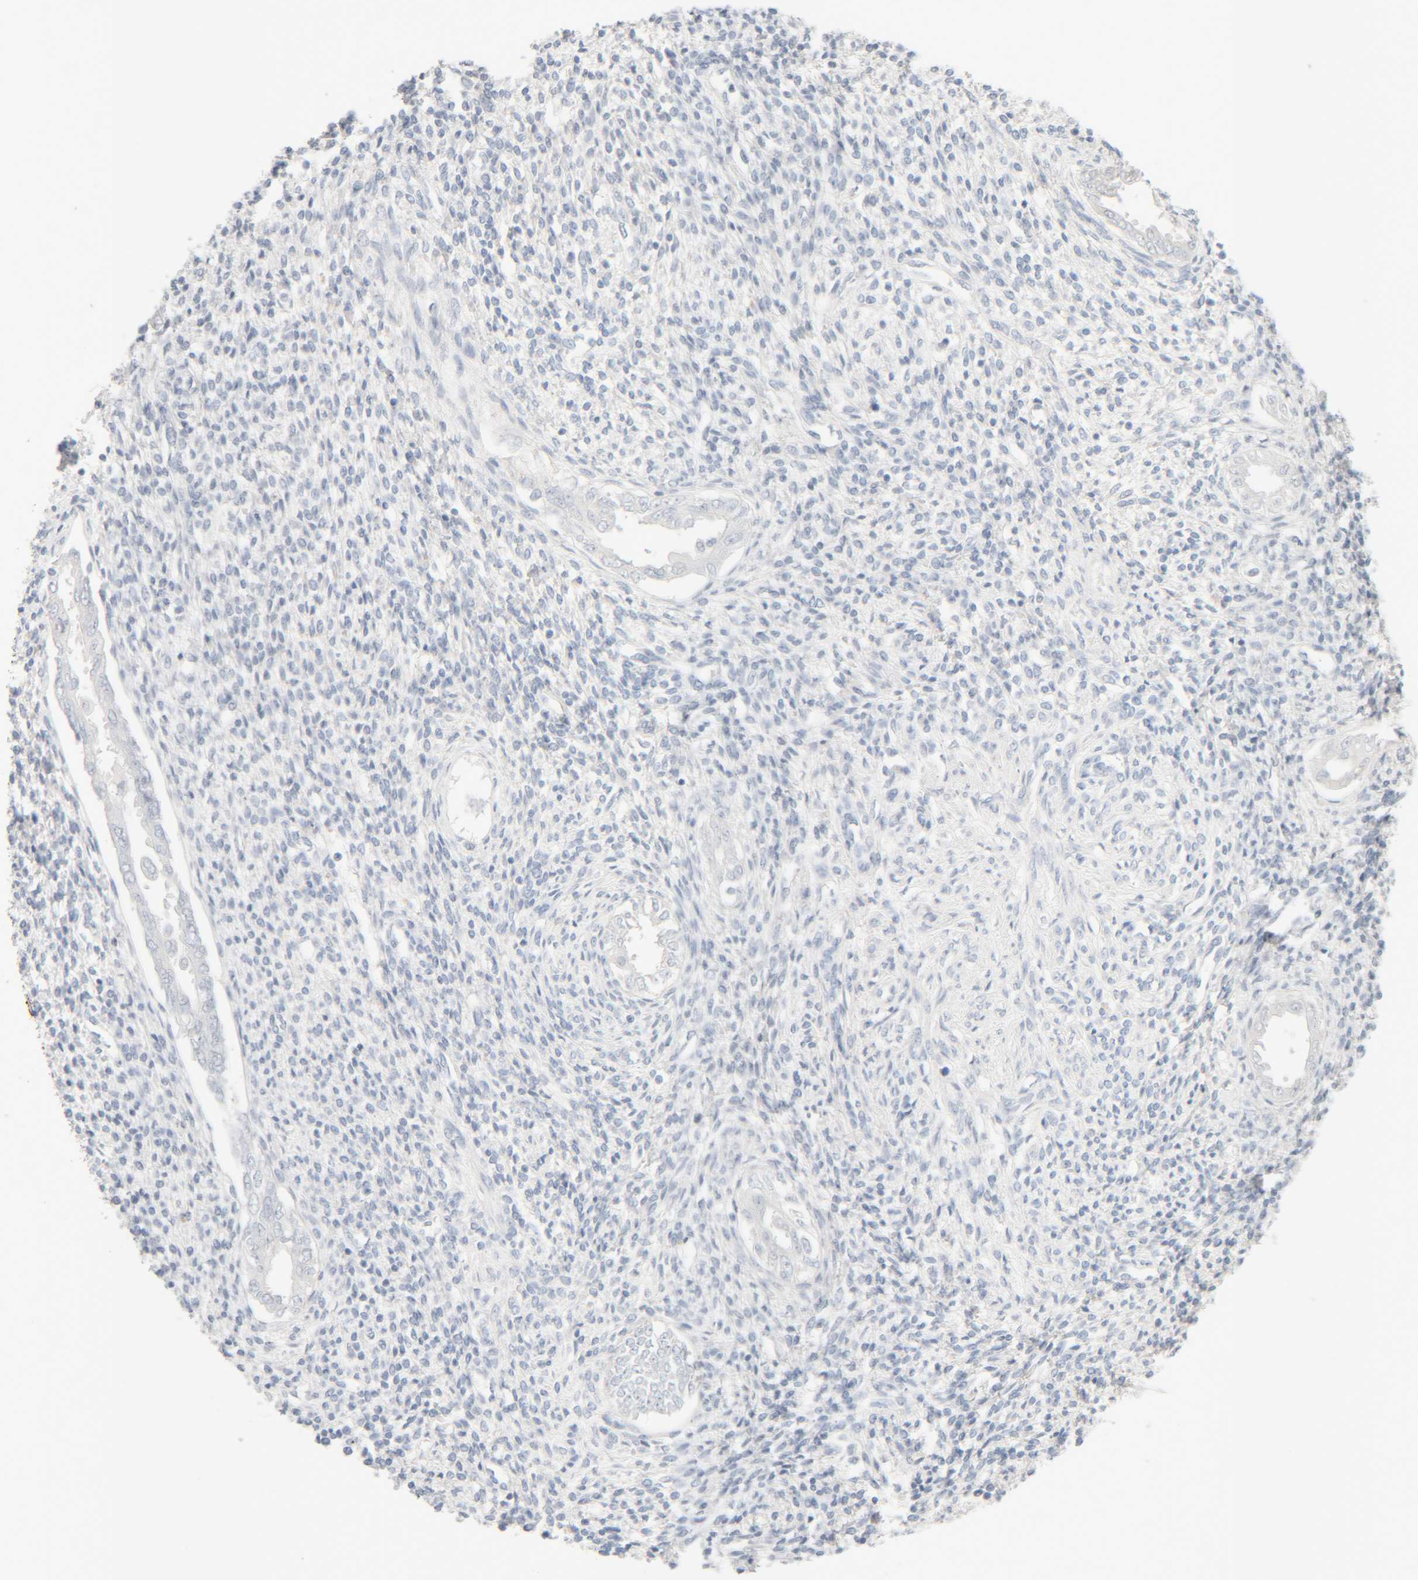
{"staining": {"intensity": "negative", "quantity": "none", "location": "none"}, "tissue": "endometrium", "cell_type": "Cells in endometrial stroma", "image_type": "normal", "snomed": [{"axis": "morphology", "description": "Normal tissue, NOS"}, {"axis": "topography", "description": "Endometrium"}], "caption": "Photomicrograph shows no protein staining in cells in endometrial stroma of normal endometrium.", "gene": "RIDA", "patient": {"sex": "female", "age": 66}}